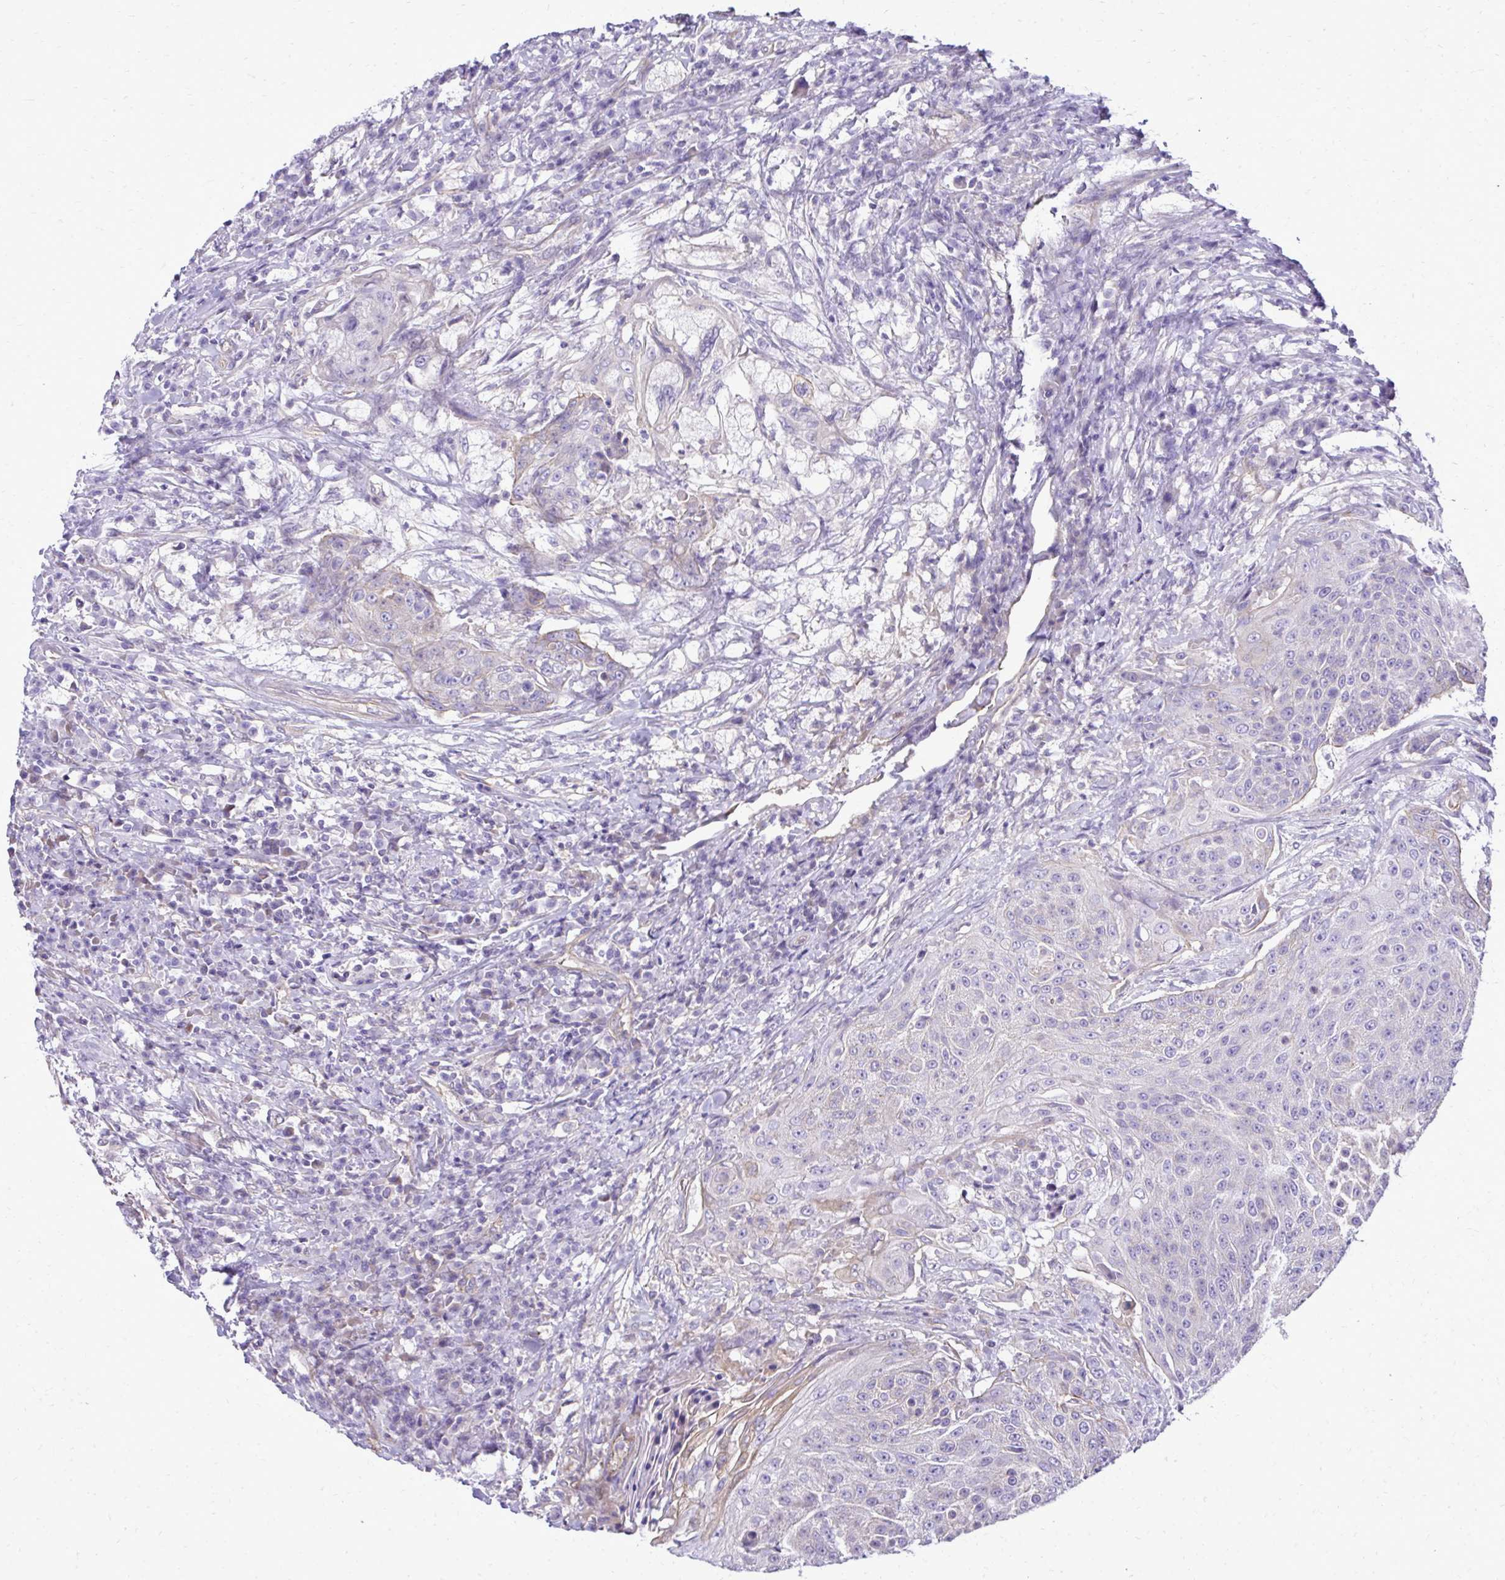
{"staining": {"intensity": "negative", "quantity": "none", "location": "none"}, "tissue": "urothelial cancer", "cell_type": "Tumor cells", "image_type": "cancer", "snomed": [{"axis": "morphology", "description": "Urothelial carcinoma, High grade"}, {"axis": "topography", "description": "Urinary bladder"}], "caption": "Human urothelial carcinoma (high-grade) stained for a protein using immunohistochemistry (IHC) demonstrates no positivity in tumor cells.", "gene": "RUNDC3B", "patient": {"sex": "female", "age": 63}}